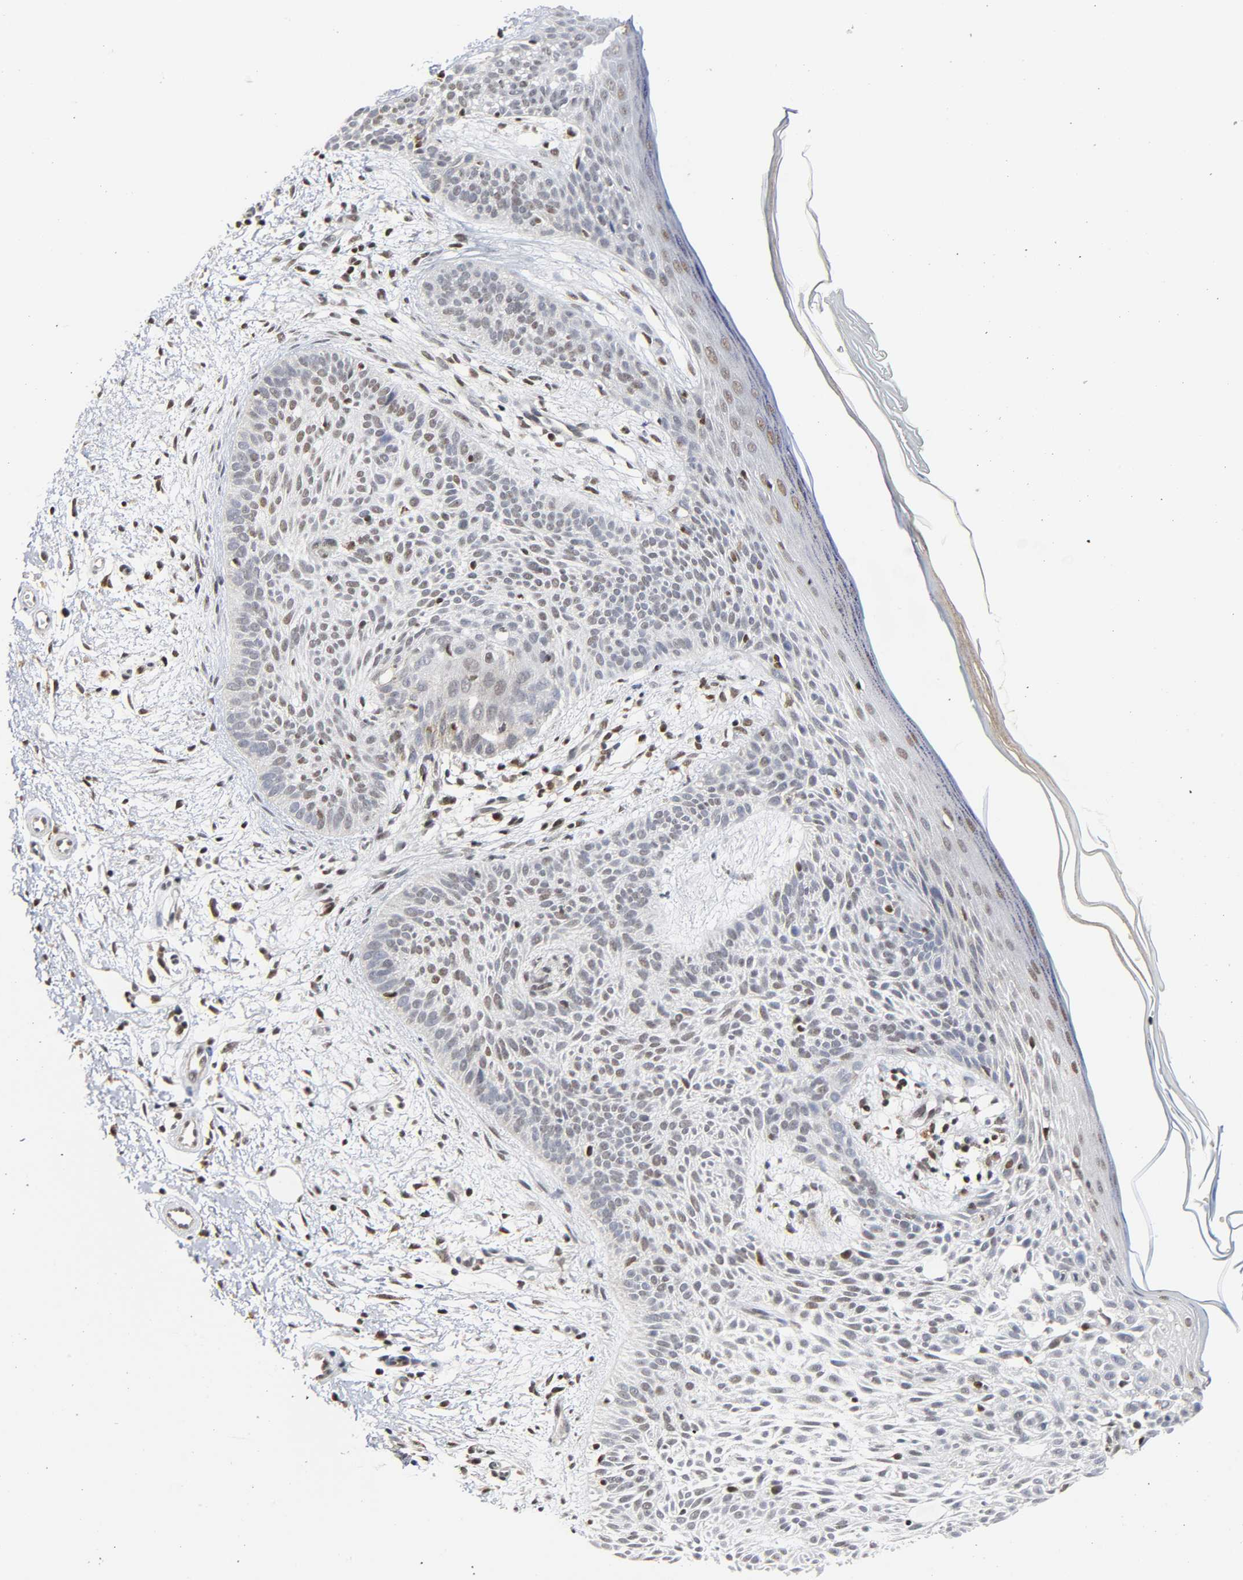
{"staining": {"intensity": "weak", "quantity": "25%-75%", "location": "nuclear"}, "tissue": "skin cancer", "cell_type": "Tumor cells", "image_type": "cancer", "snomed": [{"axis": "morphology", "description": "Normal tissue, NOS"}, {"axis": "morphology", "description": "Basal cell carcinoma"}, {"axis": "topography", "description": "Skin"}], "caption": "Approximately 25%-75% of tumor cells in human skin cancer display weak nuclear protein staining as visualized by brown immunohistochemical staining.", "gene": "KAT2B", "patient": {"sex": "female", "age": 69}}